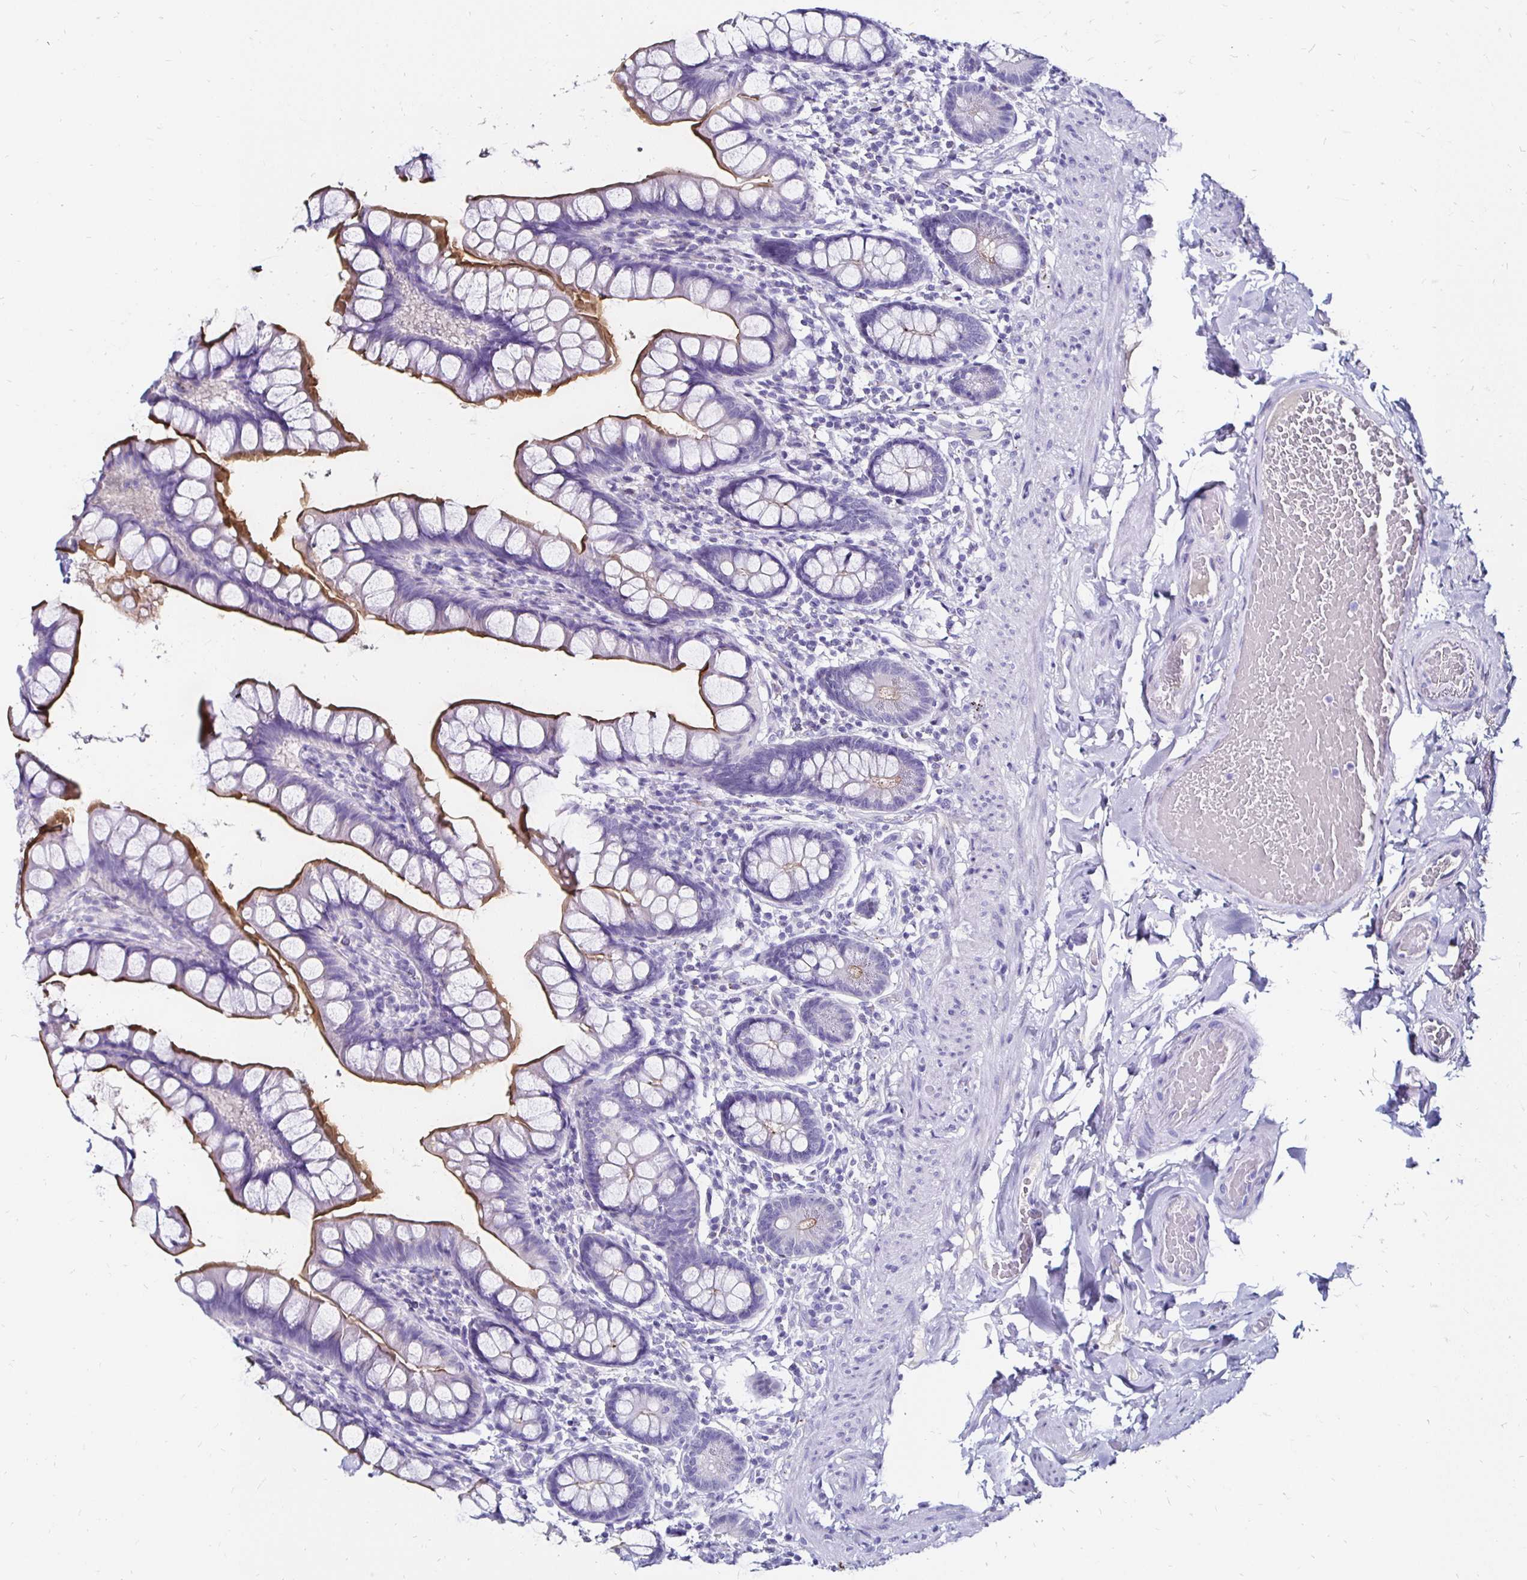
{"staining": {"intensity": "strong", "quantity": "25%-75%", "location": "cytoplasmic/membranous"}, "tissue": "small intestine", "cell_type": "Glandular cells", "image_type": "normal", "snomed": [{"axis": "morphology", "description": "Normal tissue, NOS"}, {"axis": "topography", "description": "Small intestine"}], "caption": "The immunohistochemical stain shows strong cytoplasmic/membranous expression in glandular cells of benign small intestine.", "gene": "KCNT1", "patient": {"sex": "male", "age": 70}}